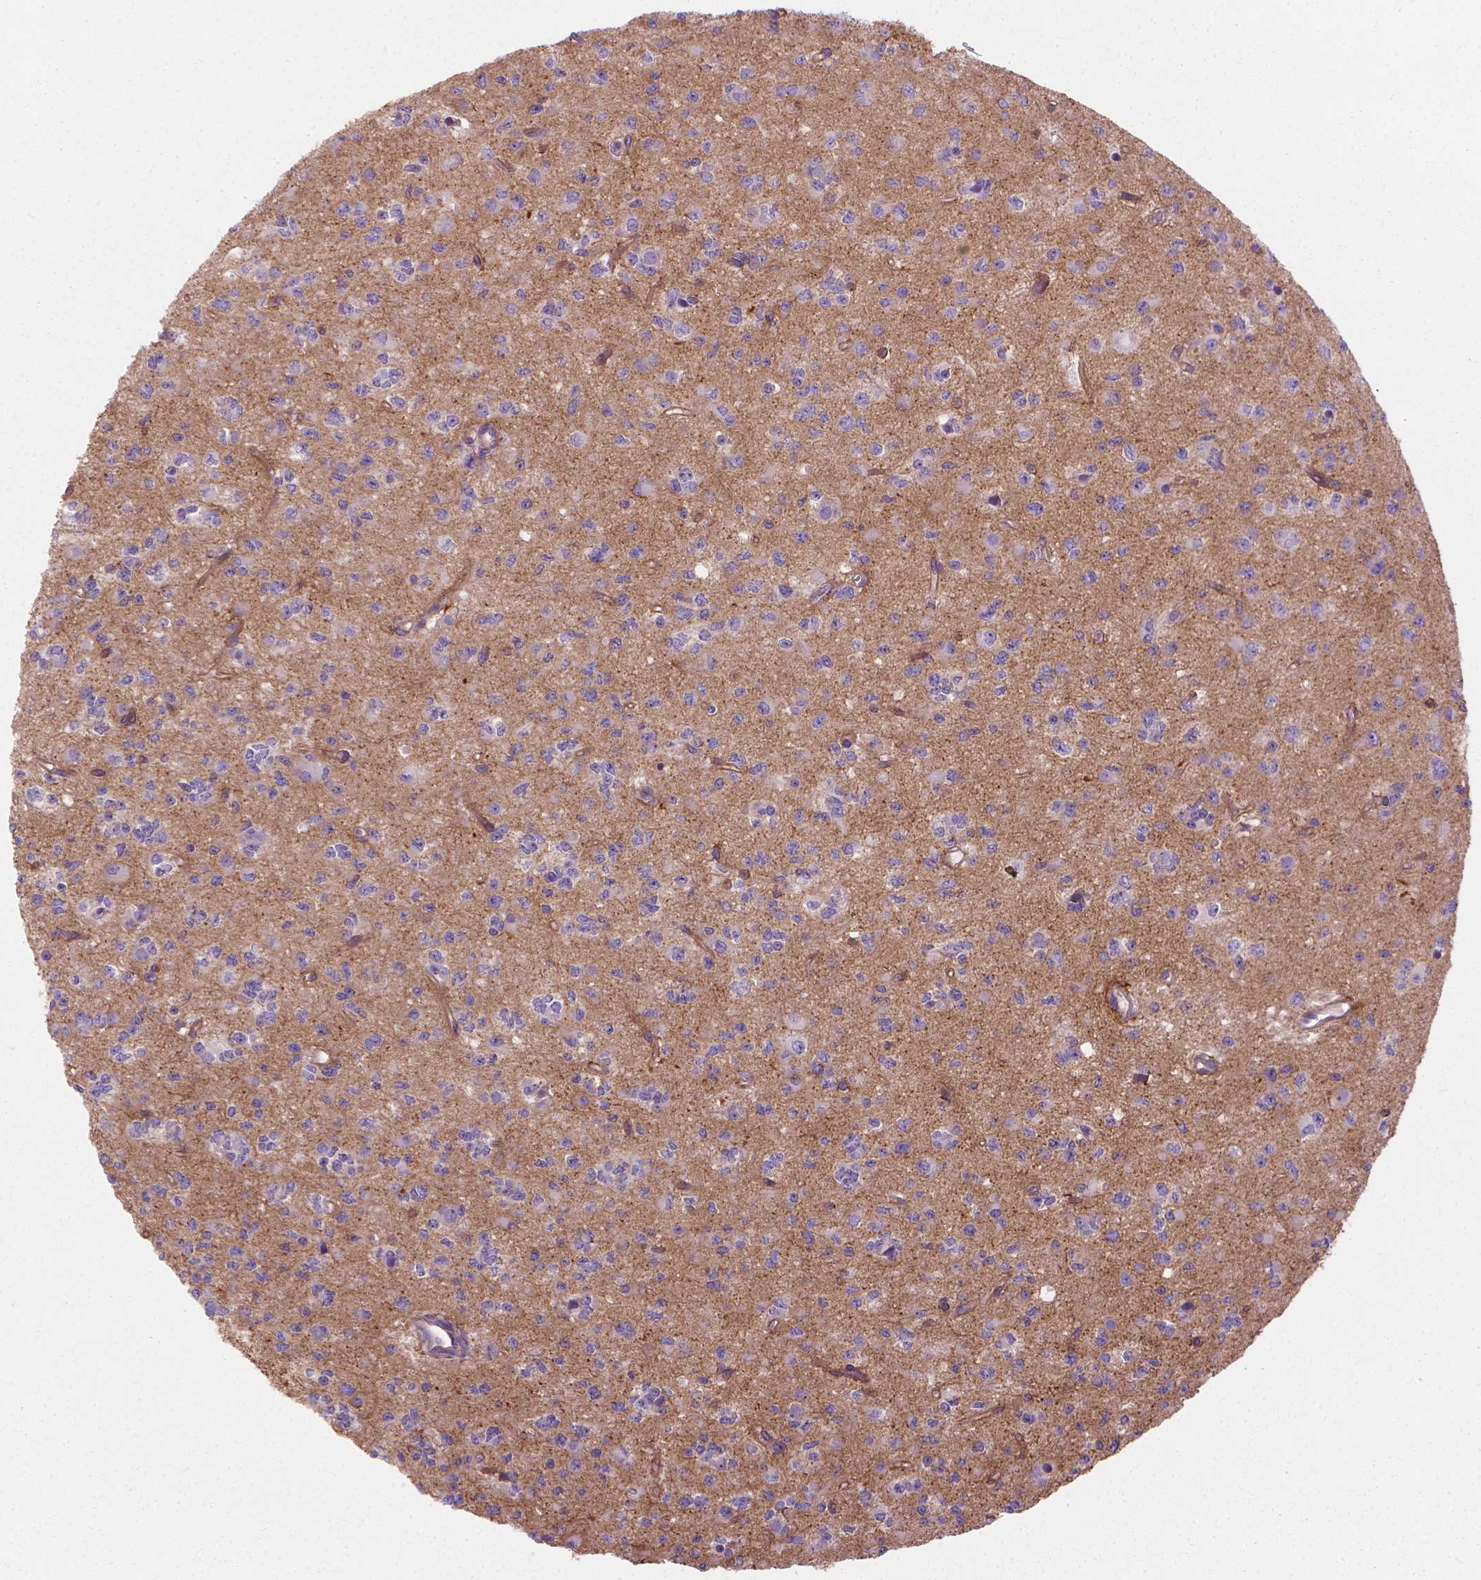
{"staining": {"intensity": "negative", "quantity": "none", "location": "none"}, "tissue": "glioma", "cell_type": "Tumor cells", "image_type": "cancer", "snomed": [{"axis": "morphology", "description": "Glioma, malignant, Low grade"}, {"axis": "topography", "description": "Brain"}], "caption": "High magnification brightfield microscopy of malignant glioma (low-grade) stained with DAB (brown) and counterstained with hematoxylin (blue): tumor cells show no significant staining.", "gene": "TENT5A", "patient": {"sex": "female", "age": 45}}